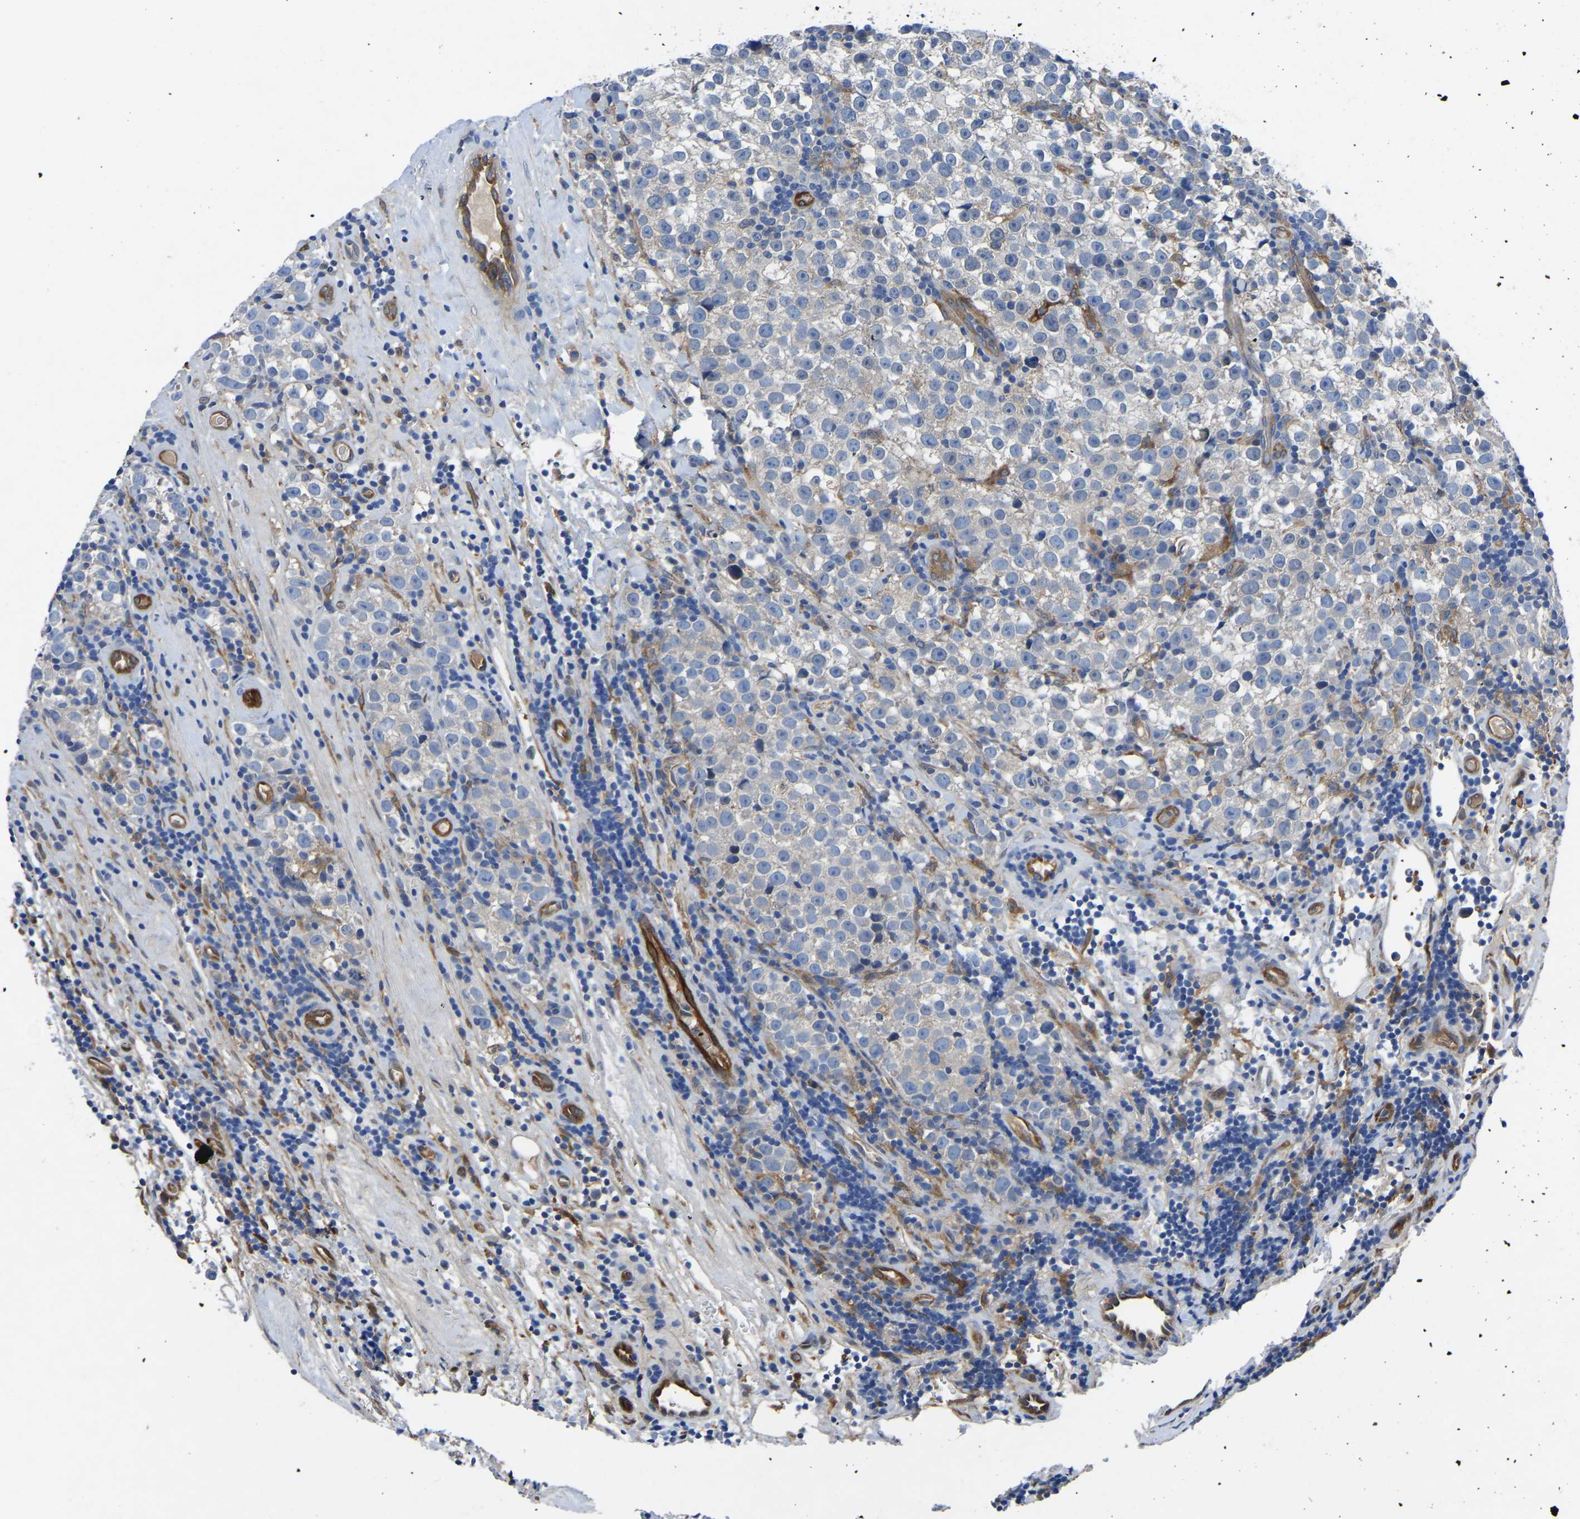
{"staining": {"intensity": "weak", "quantity": "<25%", "location": "cytoplasmic/membranous"}, "tissue": "testis cancer", "cell_type": "Tumor cells", "image_type": "cancer", "snomed": [{"axis": "morphology", "description": "Normal tissue, NOS"}, {"axis": "morphology", "description": "Seminoma, NOS"}, {"axis": "topography", "description": "Testis"}], "caption": "Protein analysis of seminoma (testis) exhibits no significant positivity in tumor cells.", "gene": "ATG2B", "patient": {"sex": "male", "age": 43}}